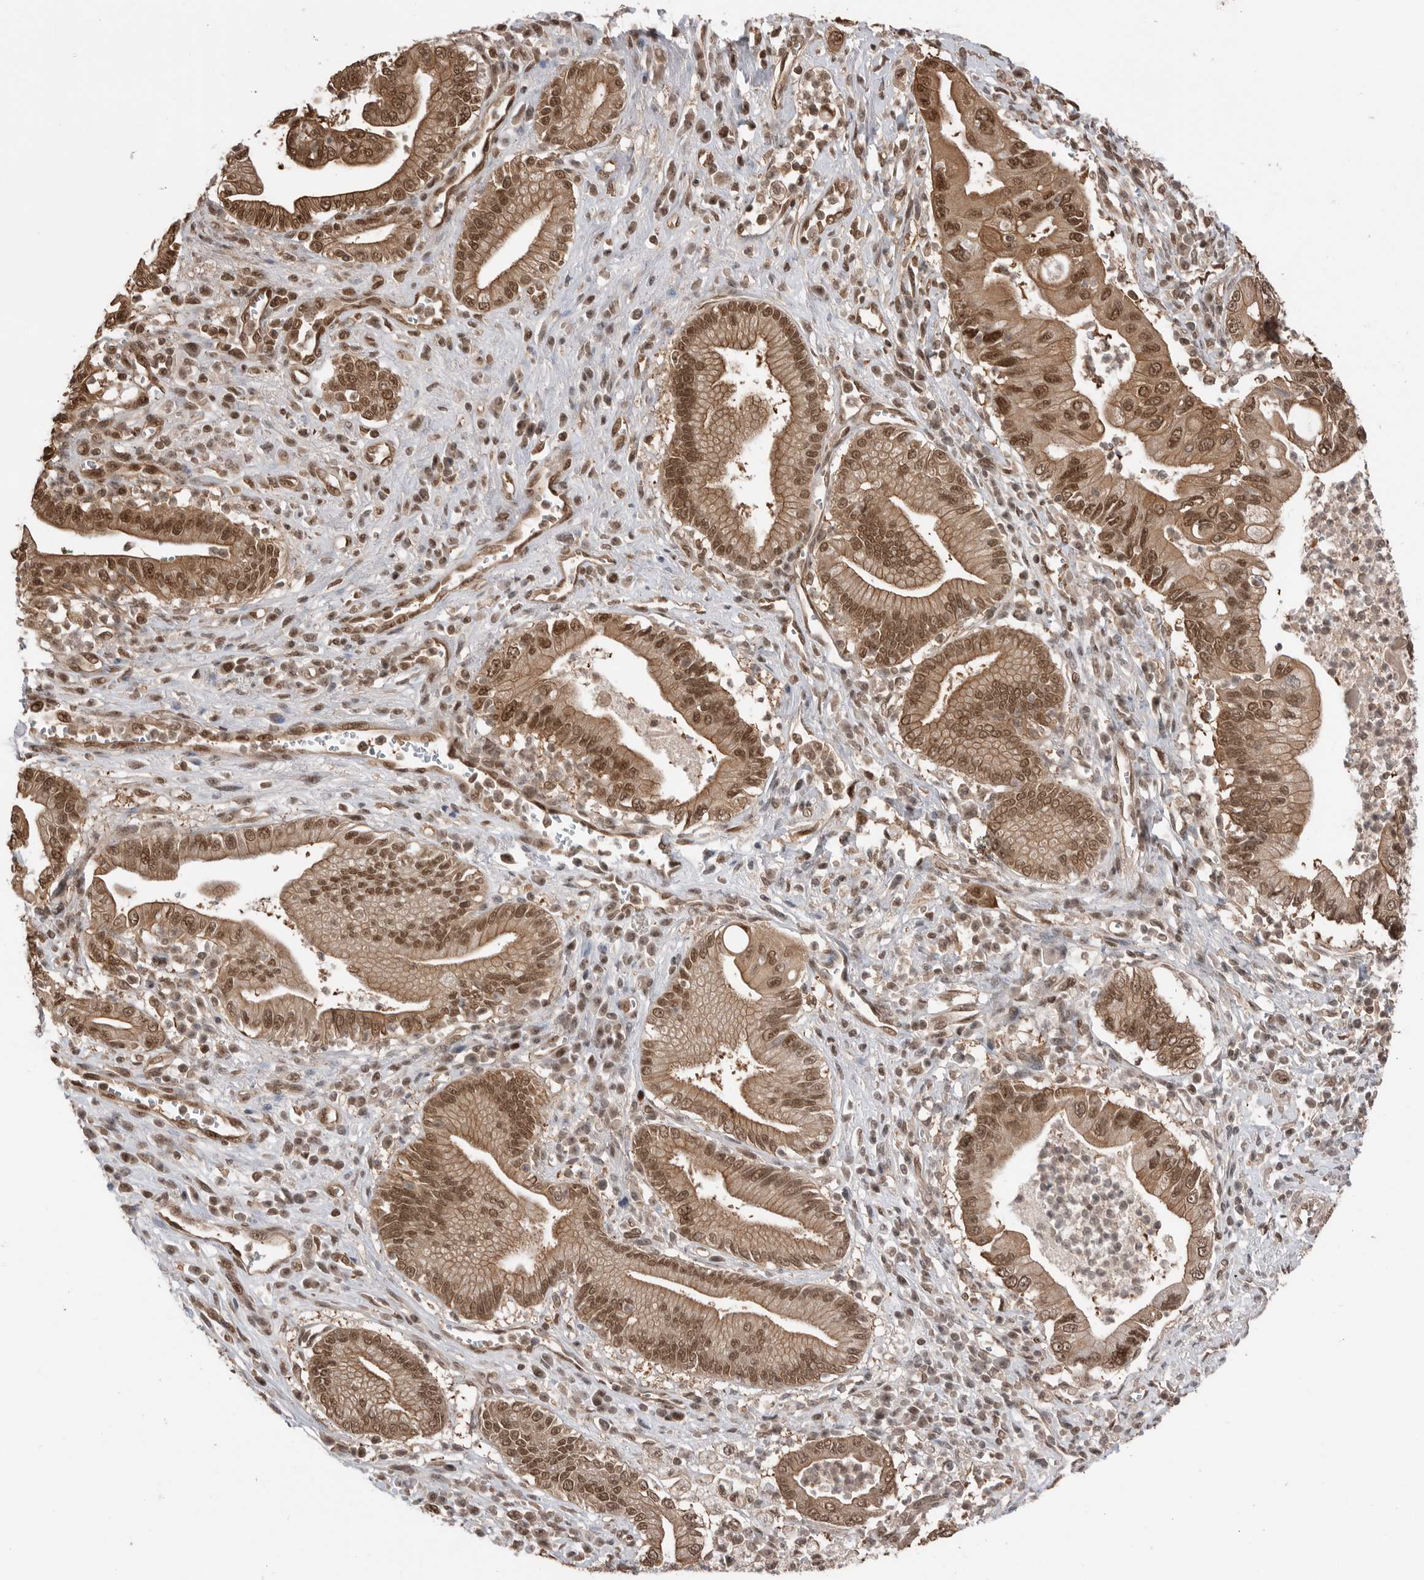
{"staining": {"intensity": "moderate", "quantity": ">75%", "location": "cytoplasmic/membranous,nuclear"}, "tissue": "pancreatic cancer", "cell_type": "Tumor cells", "image_type": "cancer", "snomed": [{"axis": "morphology", "description": "Adenocarcinoma, NOS"}, {"axis": "topography", "description": "Pancreas"}], "caption": "Immunohistochemistry staining of pancreatic cancer, which reveals medium levels of moderate cytoplasmic/membranous and nuclear staining in about >75% of tumor cells indicating moderate cytoplasmic/membranous and nuclear protein expression. The staining was performed using DAB (brown) for protein detection and nuclei were counterstained in hematoxylin (blue).", "gene": "PEAK1", "patient": {"sex": "male", "age": 78}}